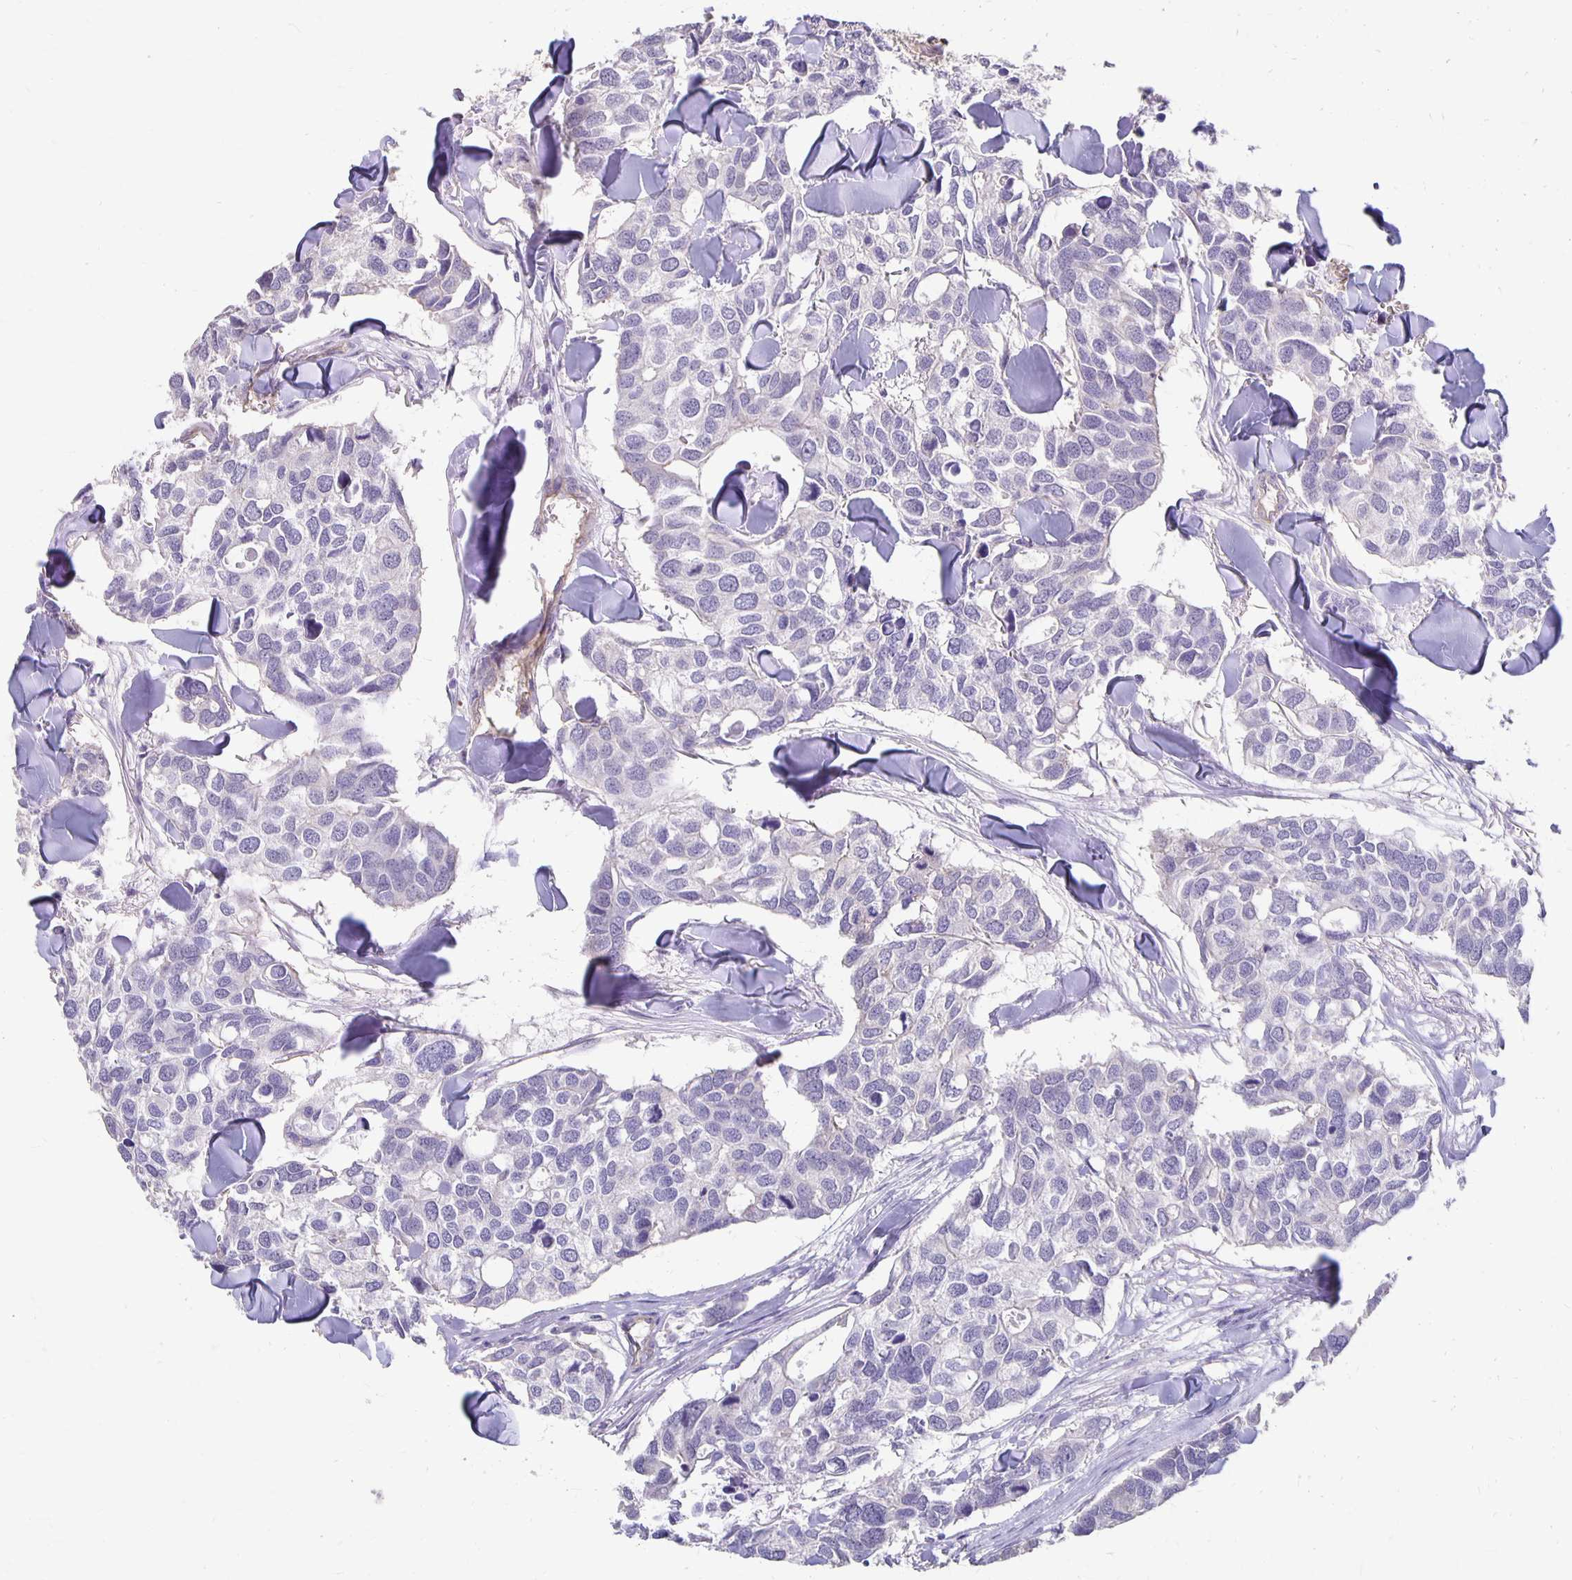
{"staining": {"intensity": "negative", "quantity": "none", "location": "none"}, "tissue": "breast cancer", "cell_type": "Tumor cells", "image_type": "cancer", "snomed": [{"axis": "morphology", "description": "Duct carcinoma"}, {"axis": "topography", "description": "Breast"}], "caption": "This is an IHC micrograph of human breast cancer. There is no expression in tumor cells.", "gene": "PPP1R3E", "patient": {"sex": "female", "age": 83}}